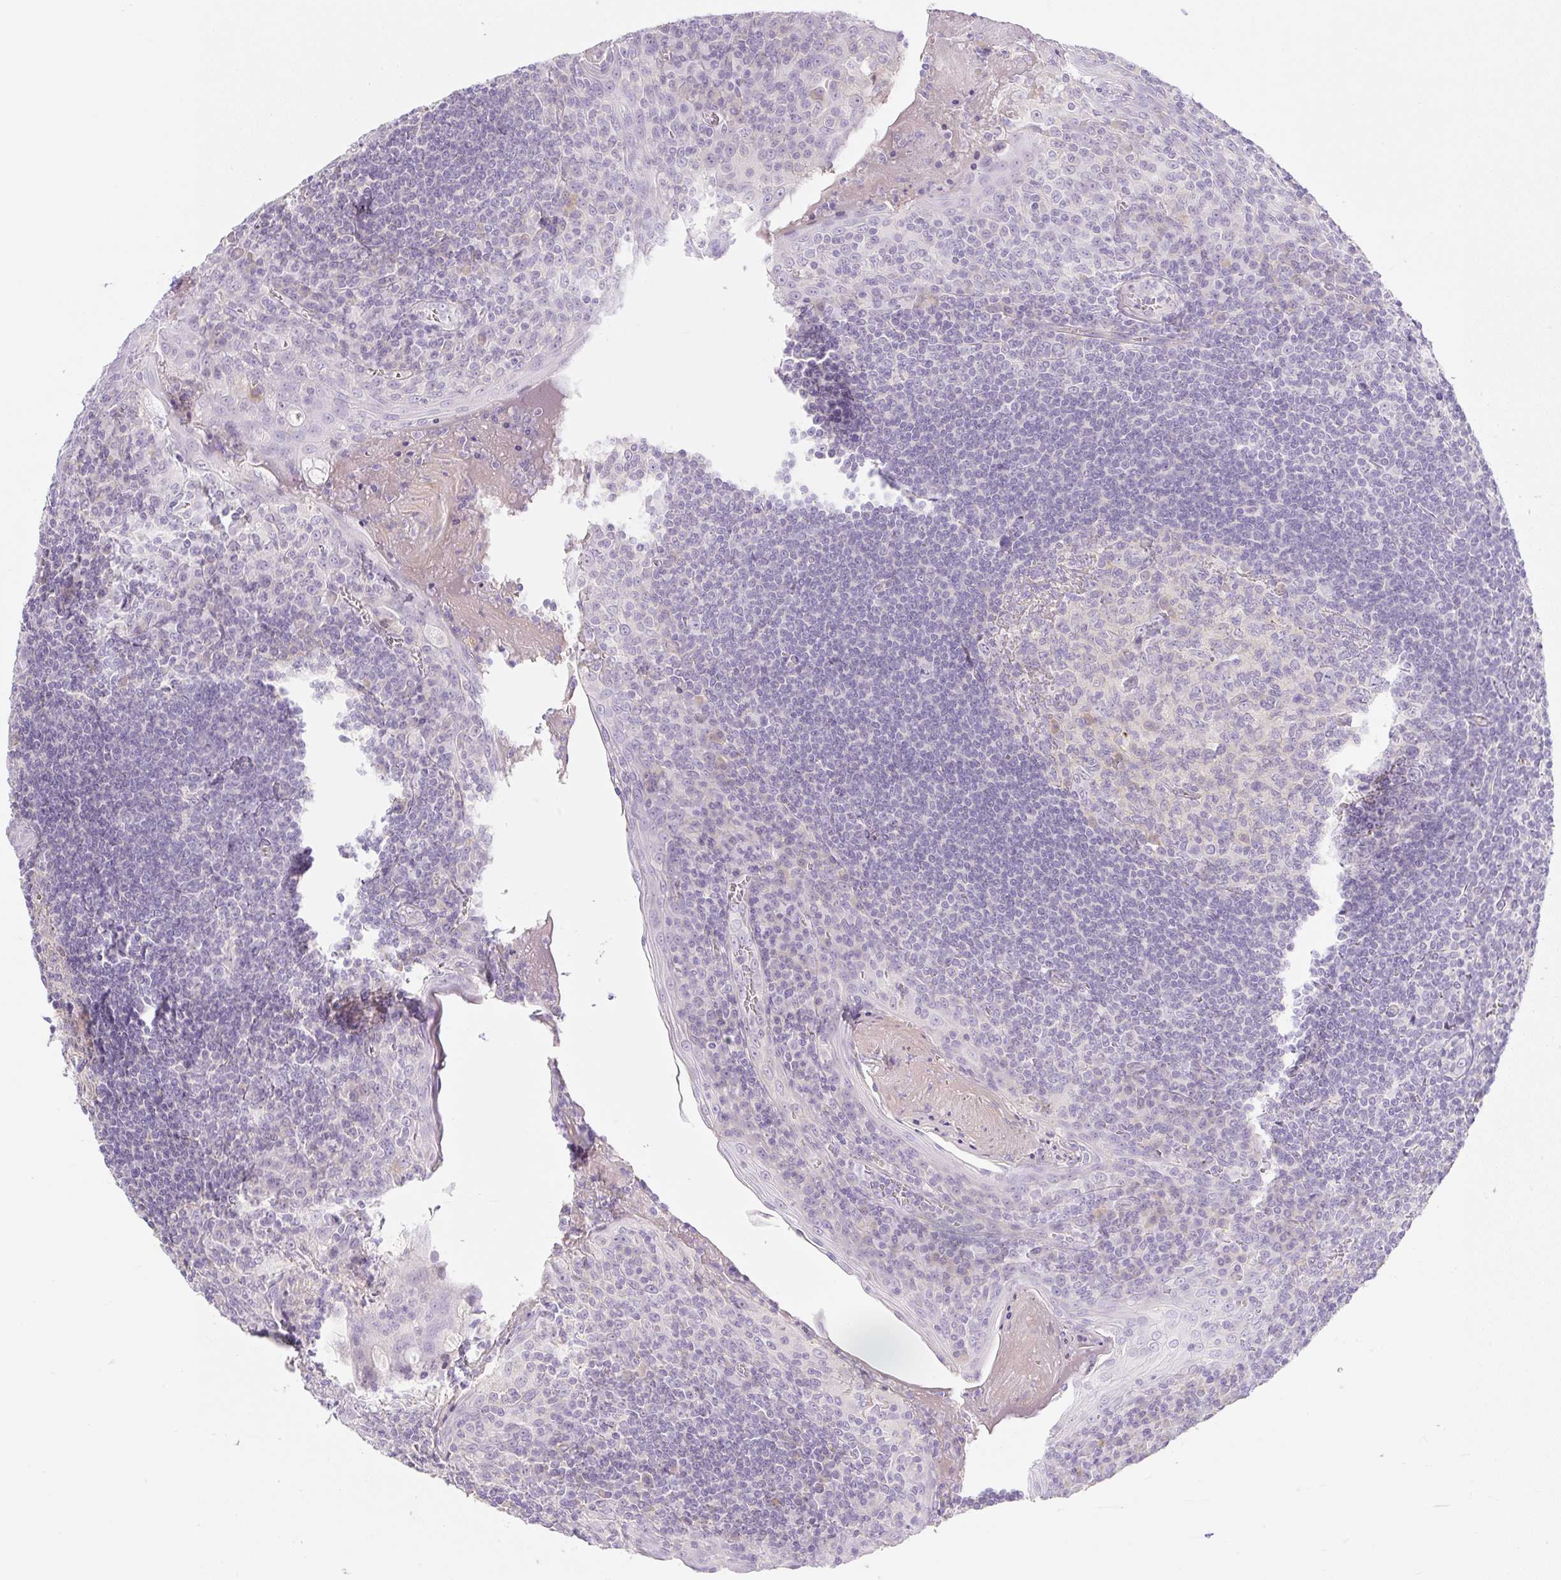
{"staining": {"intensity": "negative", "quantity": "none", "location": "none"}, "tissue": "tonsil", "cell_type": "Germinal center cells", "image_type": "normal", "snomed": [{"axis": "morphology", "description": "Normal tissue, NOS"}, {"axis": "topography", "description": "Tonsil"}], "caption": "This is an IHC photomicrograph of unremarkable tonsil. There is no staining in germinal center cells.", "gene": "MIA2", "patient": {"sex": "male", "age": 27}}